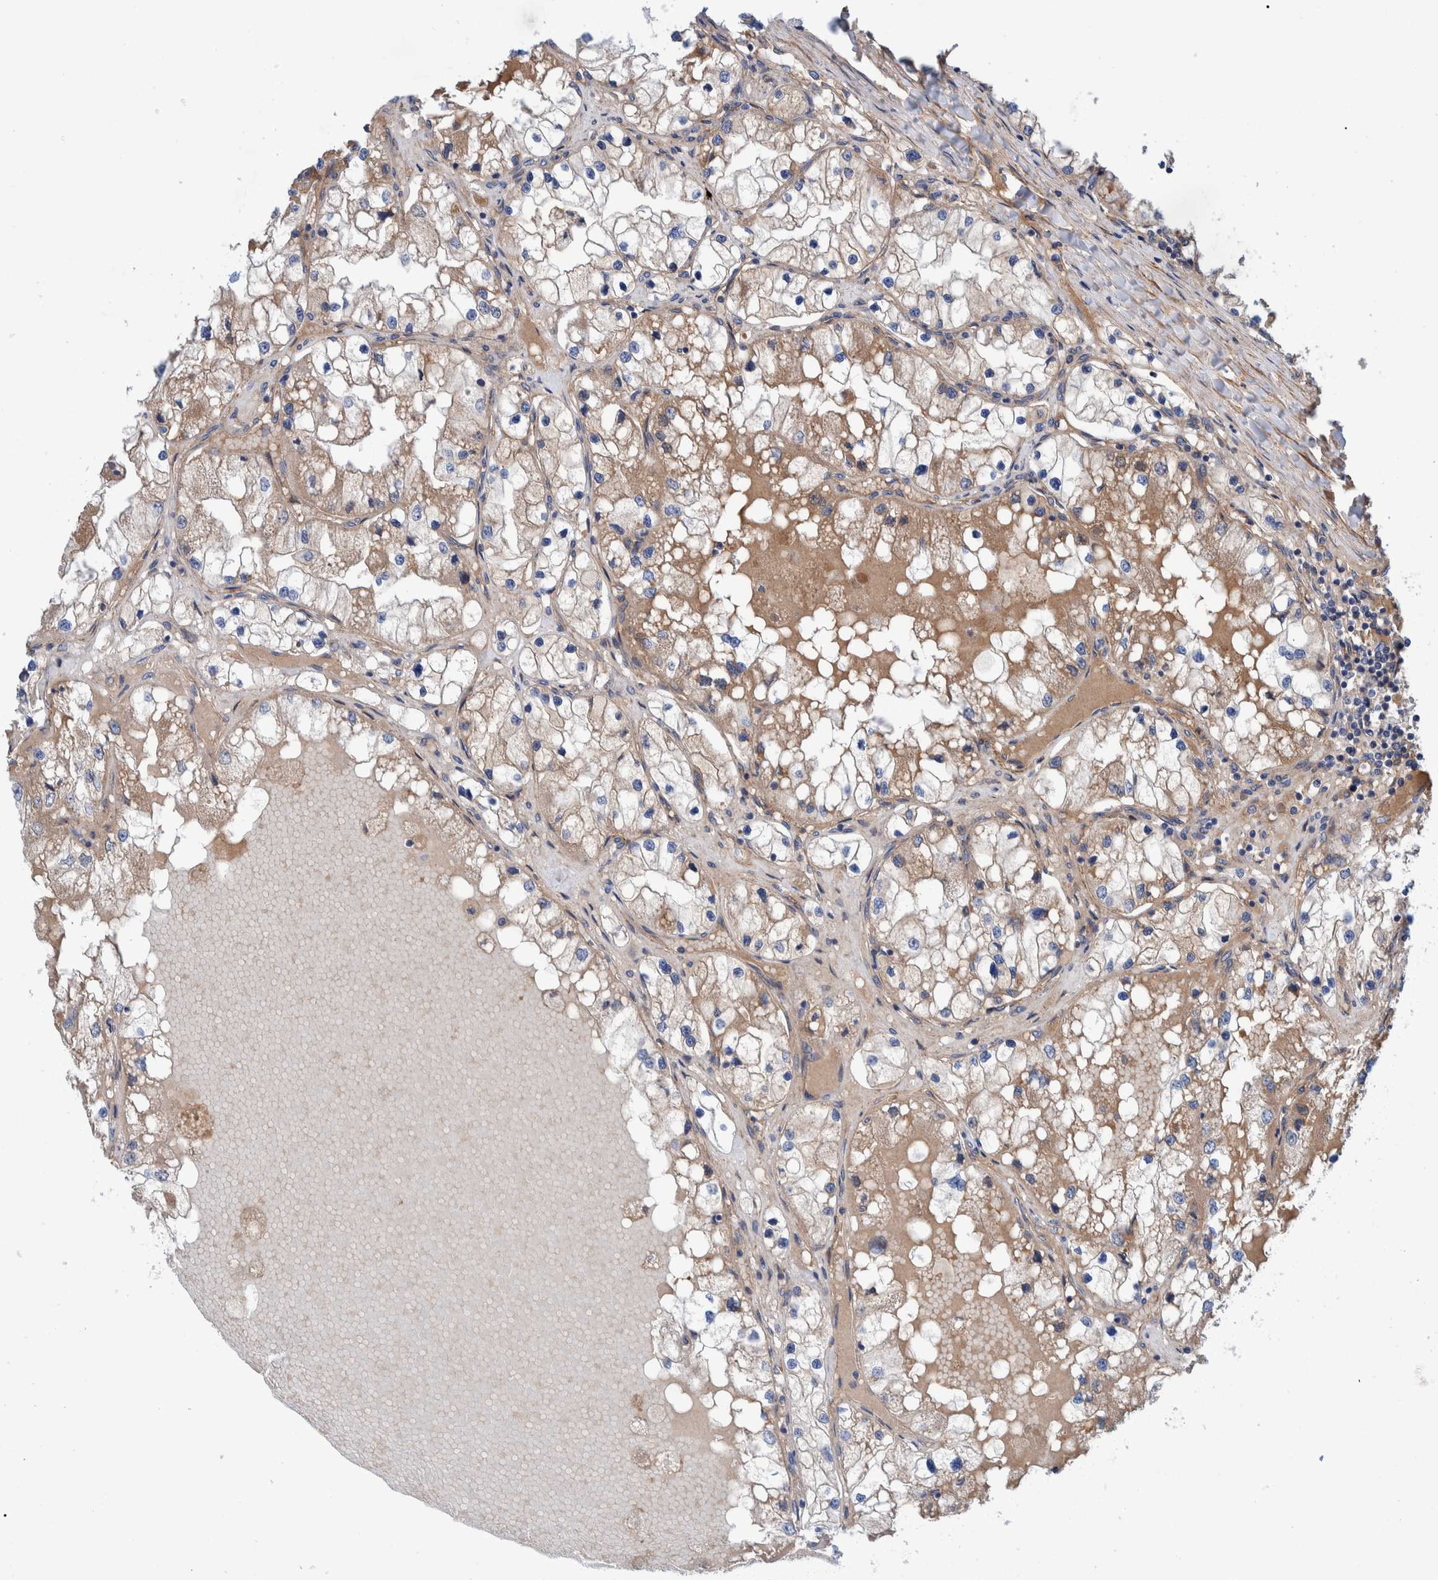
{"staining": {"intensity": "weak", "quantity": "<25%", "location": "cytoplasmic/membranous"}, "tissue": "renal cancer", "cell_type": "Tumor cells", "image_type": "cancer", "snomed": [{"axis": "morphology", "description": "Adenocarcinoma, NOS"}, {"axis": "topography", "description": "Kidney"}], "caption": "Renal adenocarcinoma was stained to show a protein in brown. There is no significant expression in tumor cells.", "gene": "SLC25A10", "patient": {"sex": "male", "age": 68}}